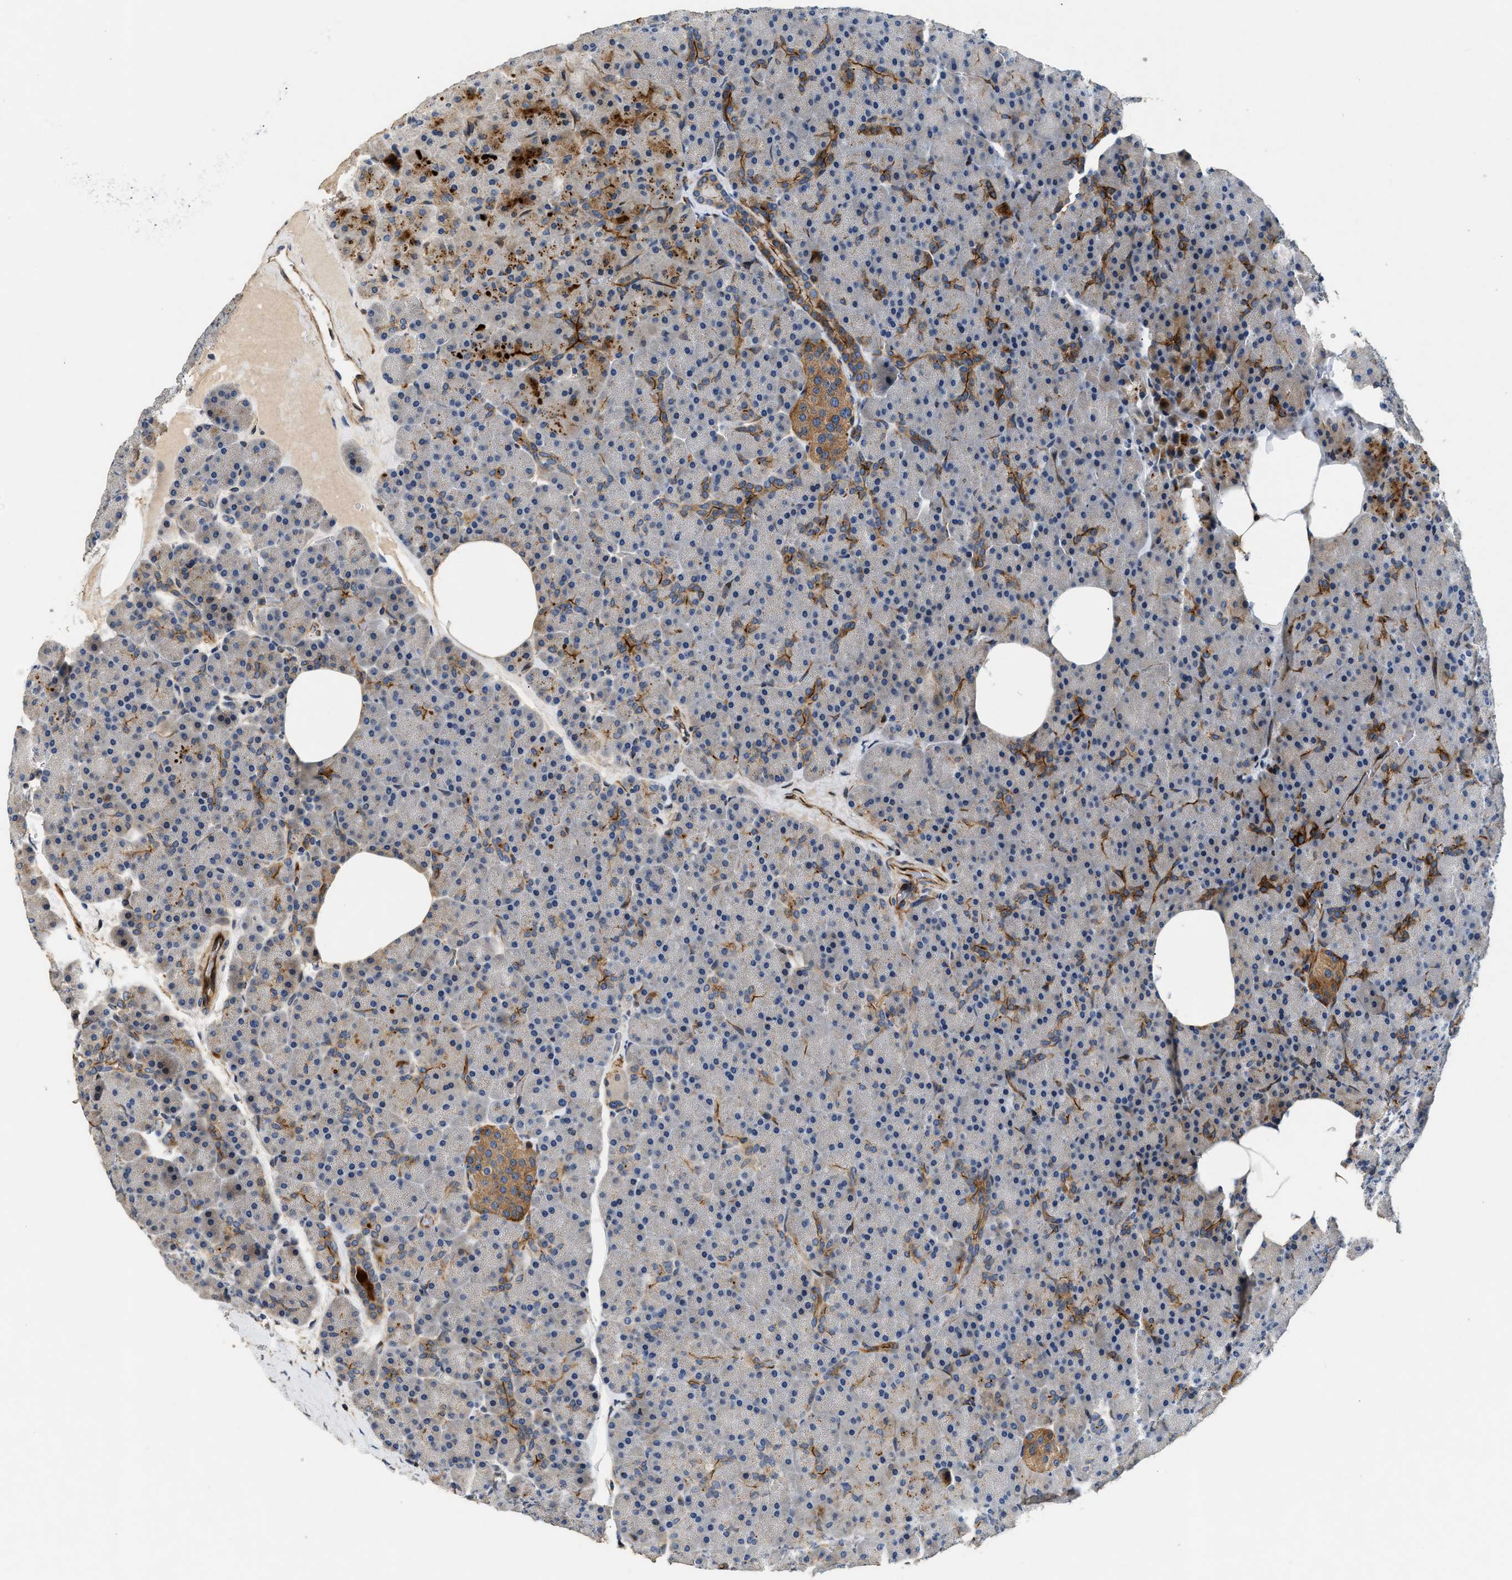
{"staining": {"intensity": "moderate", "quantity": "<25%", "location": "cytoplasmic/membranous"}, "tissue": "pancreas", "cell_type": "Exocrine glandular cells", "image_type": "normal", "snomed": [{"axis": "morphology", "description": "Normal tissue, NOS"}, {"axis": "morphology", "description": "Carcinoid, malignant, NOS"}, {"axis": "topography", "description": "Pancreas"}], "caption": "This image reveals immunohistochemistry staining of normal pancreas, with low moderate cytoplasmic/membranous staining in about <25% of exocrine glandular cells.", "gene": "IL17RC", "patient": {"sex": "female", "age": 35}}